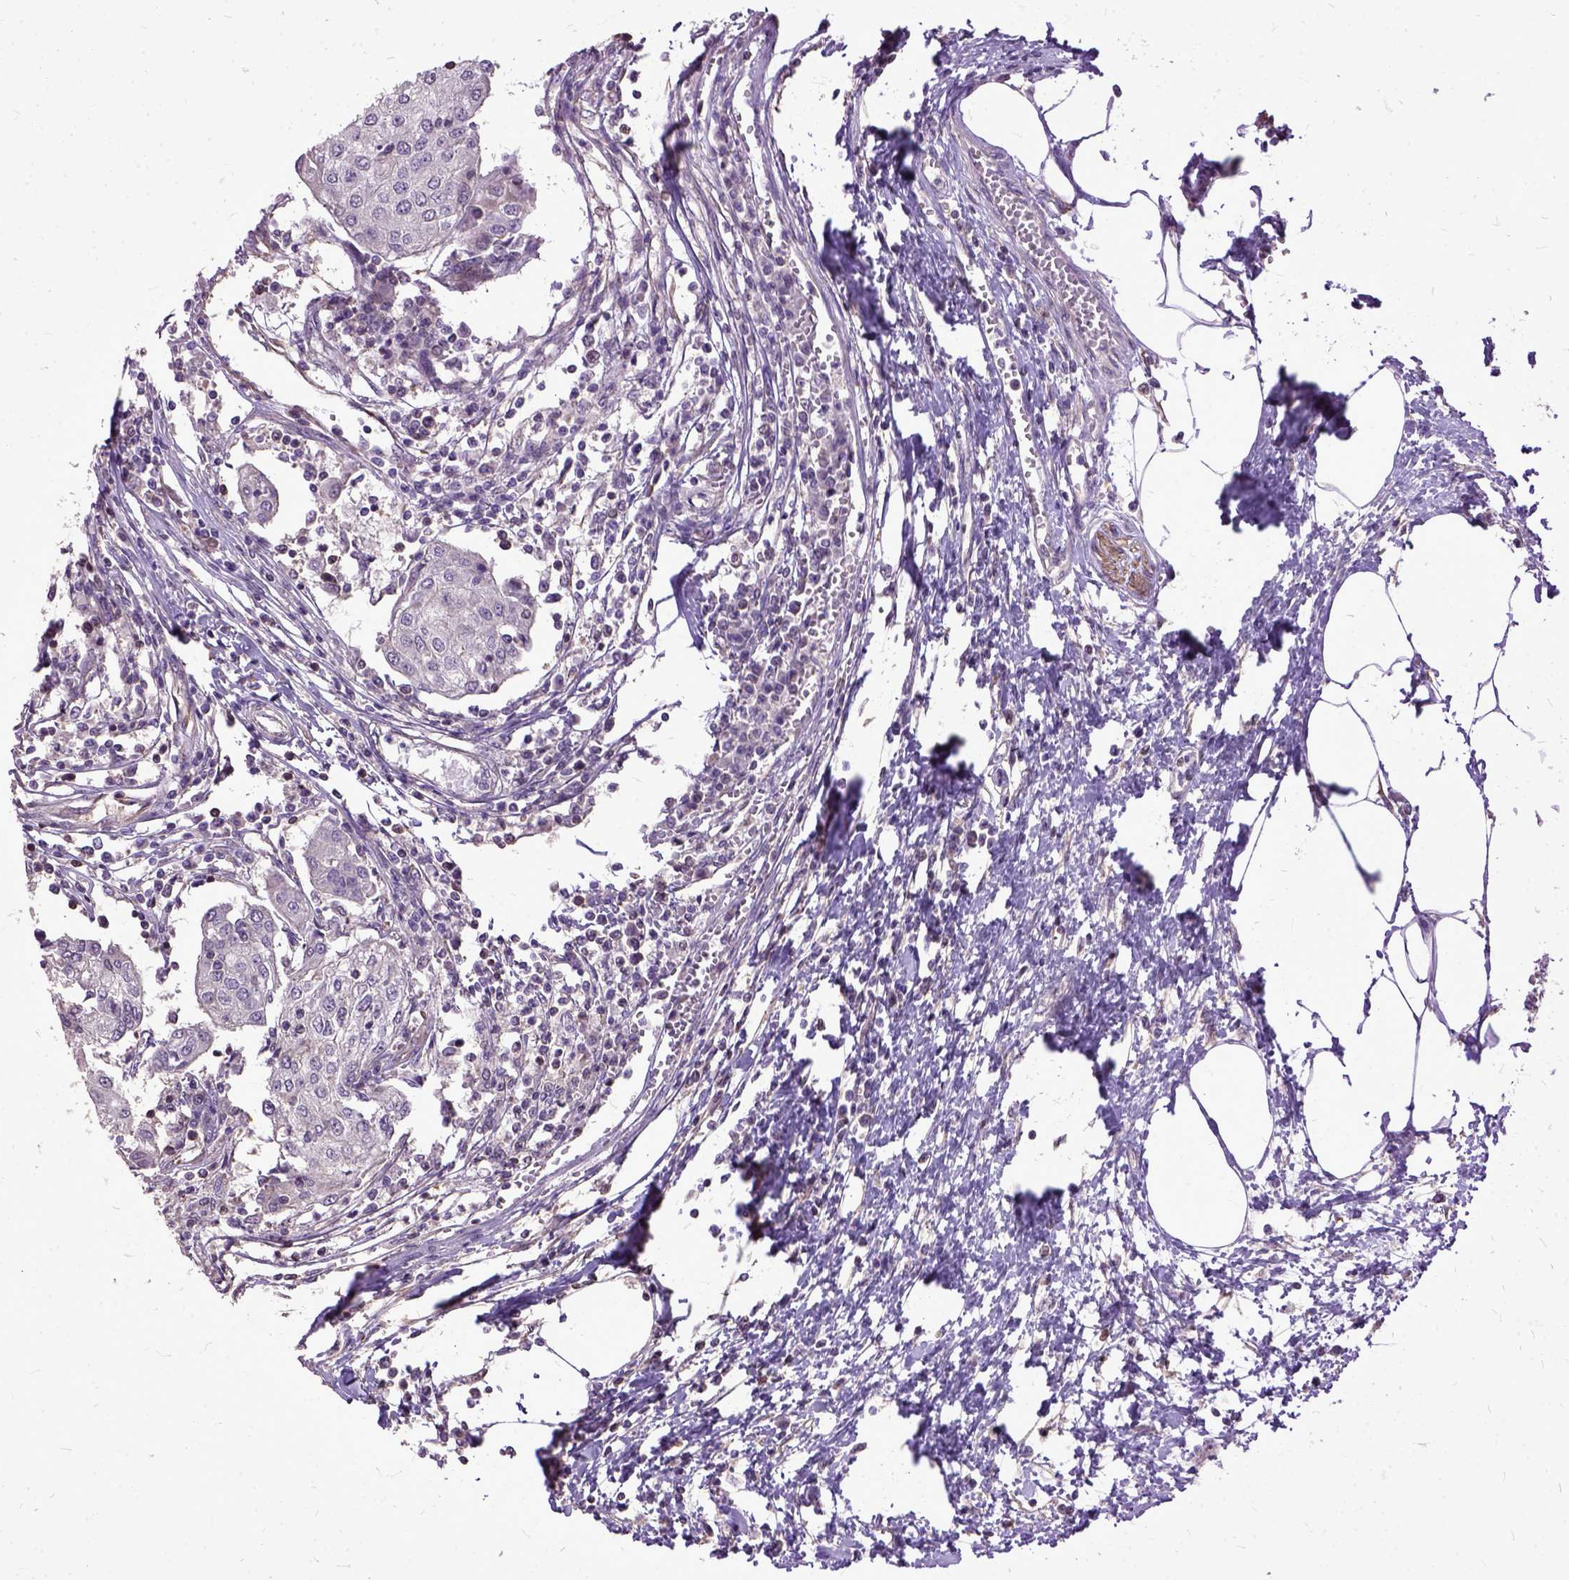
{"staining": {"intensity": "negative", "quantity": "none", "location": "none"}, "tissue": "urothelial cancer", "cell_type": "Tumor cells", "image_type": "cancer", "snomed": [{"axis": "morphology", "description": "Urothelial carcinoma, High grade"}, {"axis": "topography", "description": "Urinary bladder"}], "caption": "DAB (3,3'-diaminobenzidine) immunohistochemical staining of human high-grade urothelial carcinoma displays no significant expression in tumor cells.", "gene": "AREG", "patient": {"sex": "female", "age": 85}}